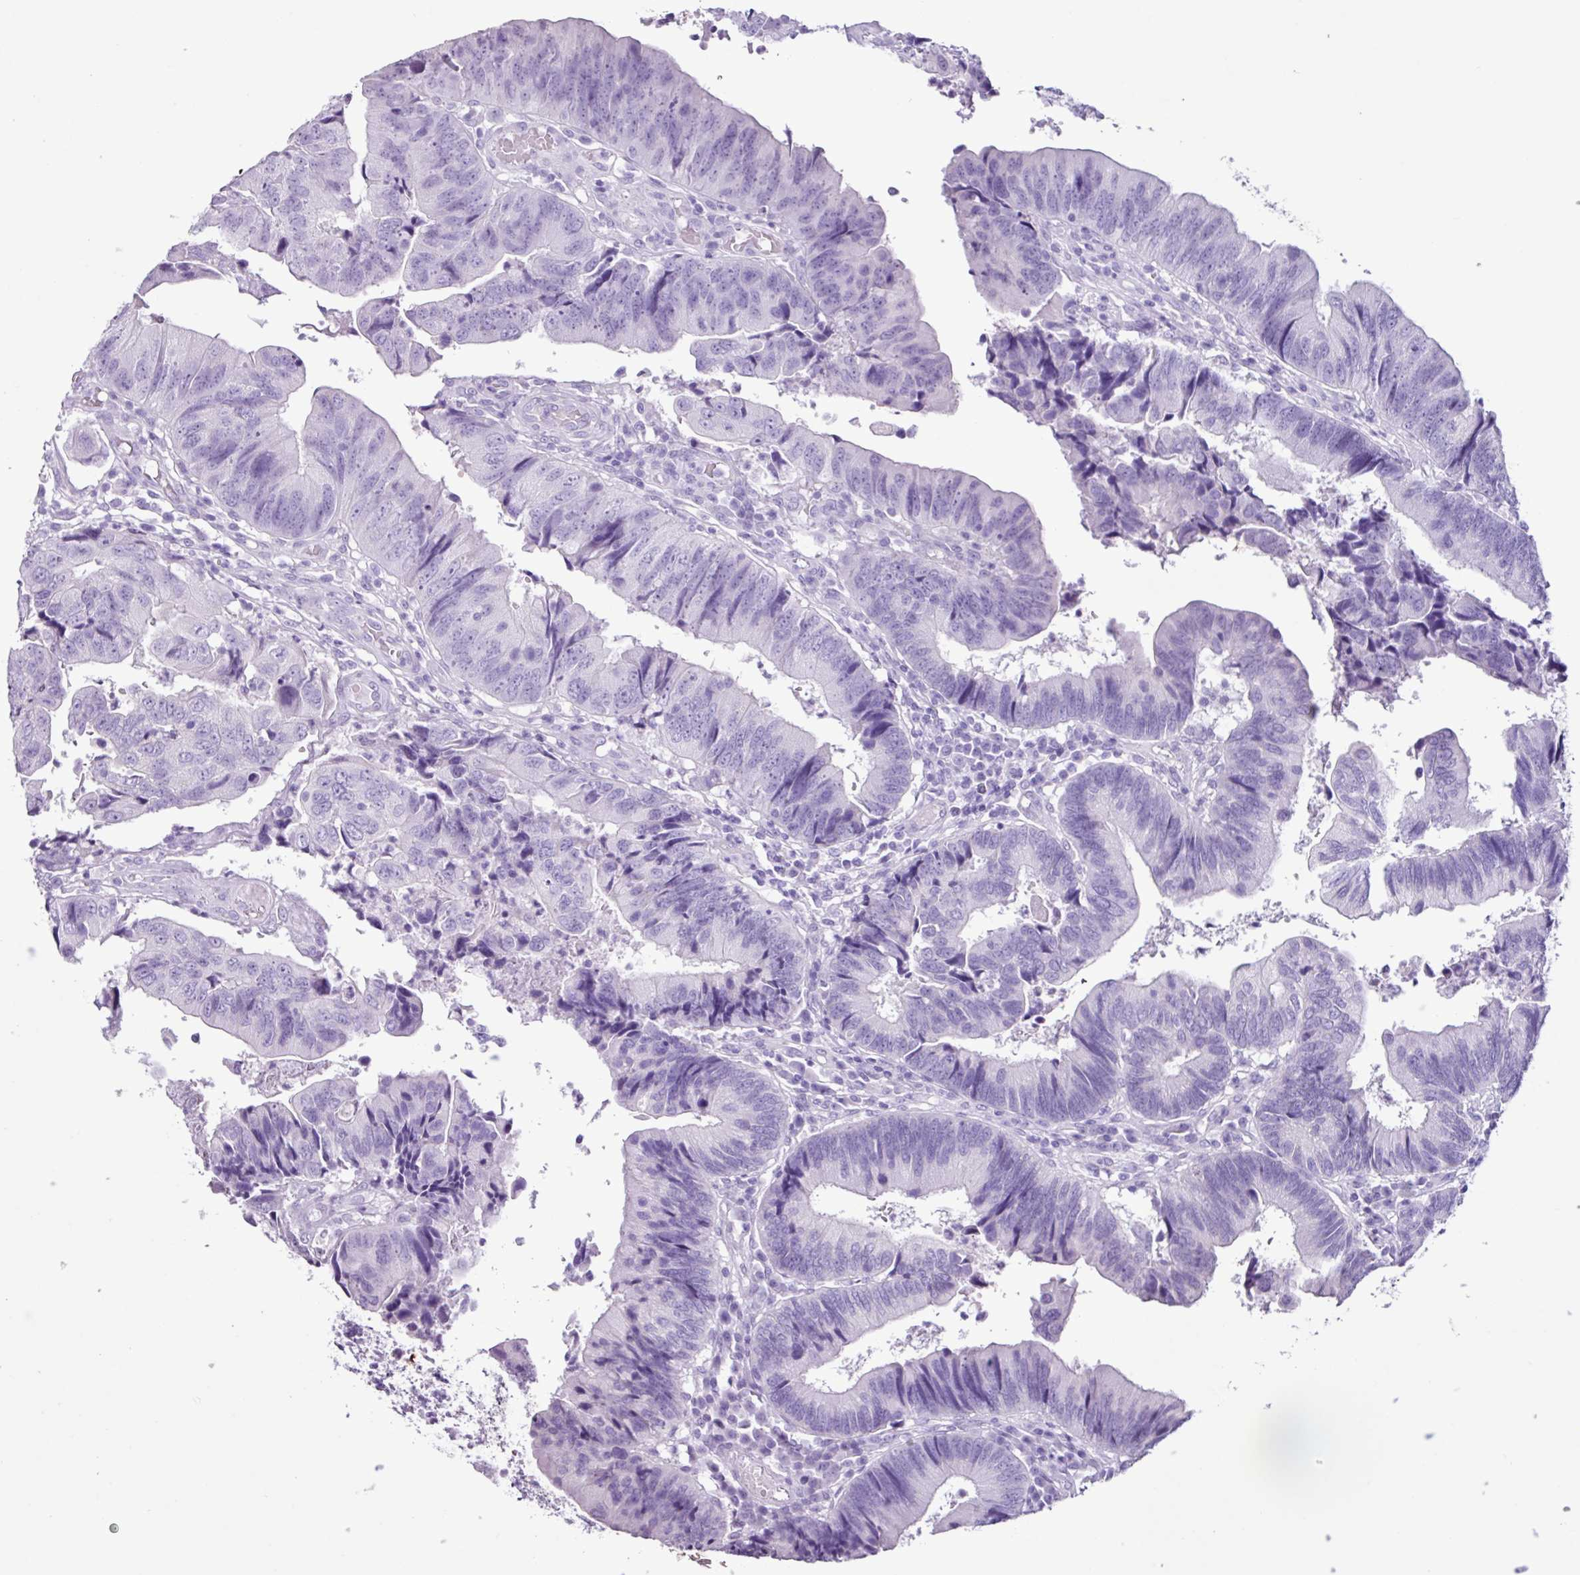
{"staining": {"intensity": "negative", "quantity": "none", "location": "none"}, "tissue": "colorectal cancer", "cell_type": "Tumor cells", "image_type": "cancer", "snomed": [{"axis": "morphology", "description": "Adenocarcinoma, NOS"}, {"axis": "topography", "description": "Colon"}], "caption": "Tumor cells show no significant expression in colorectal cancer. (DAB (3,3'-diaminobenzidine) immunohistochemistry, high magnification).", "gene": "PGR", "patient": {"sex": "female", "age": 67}}